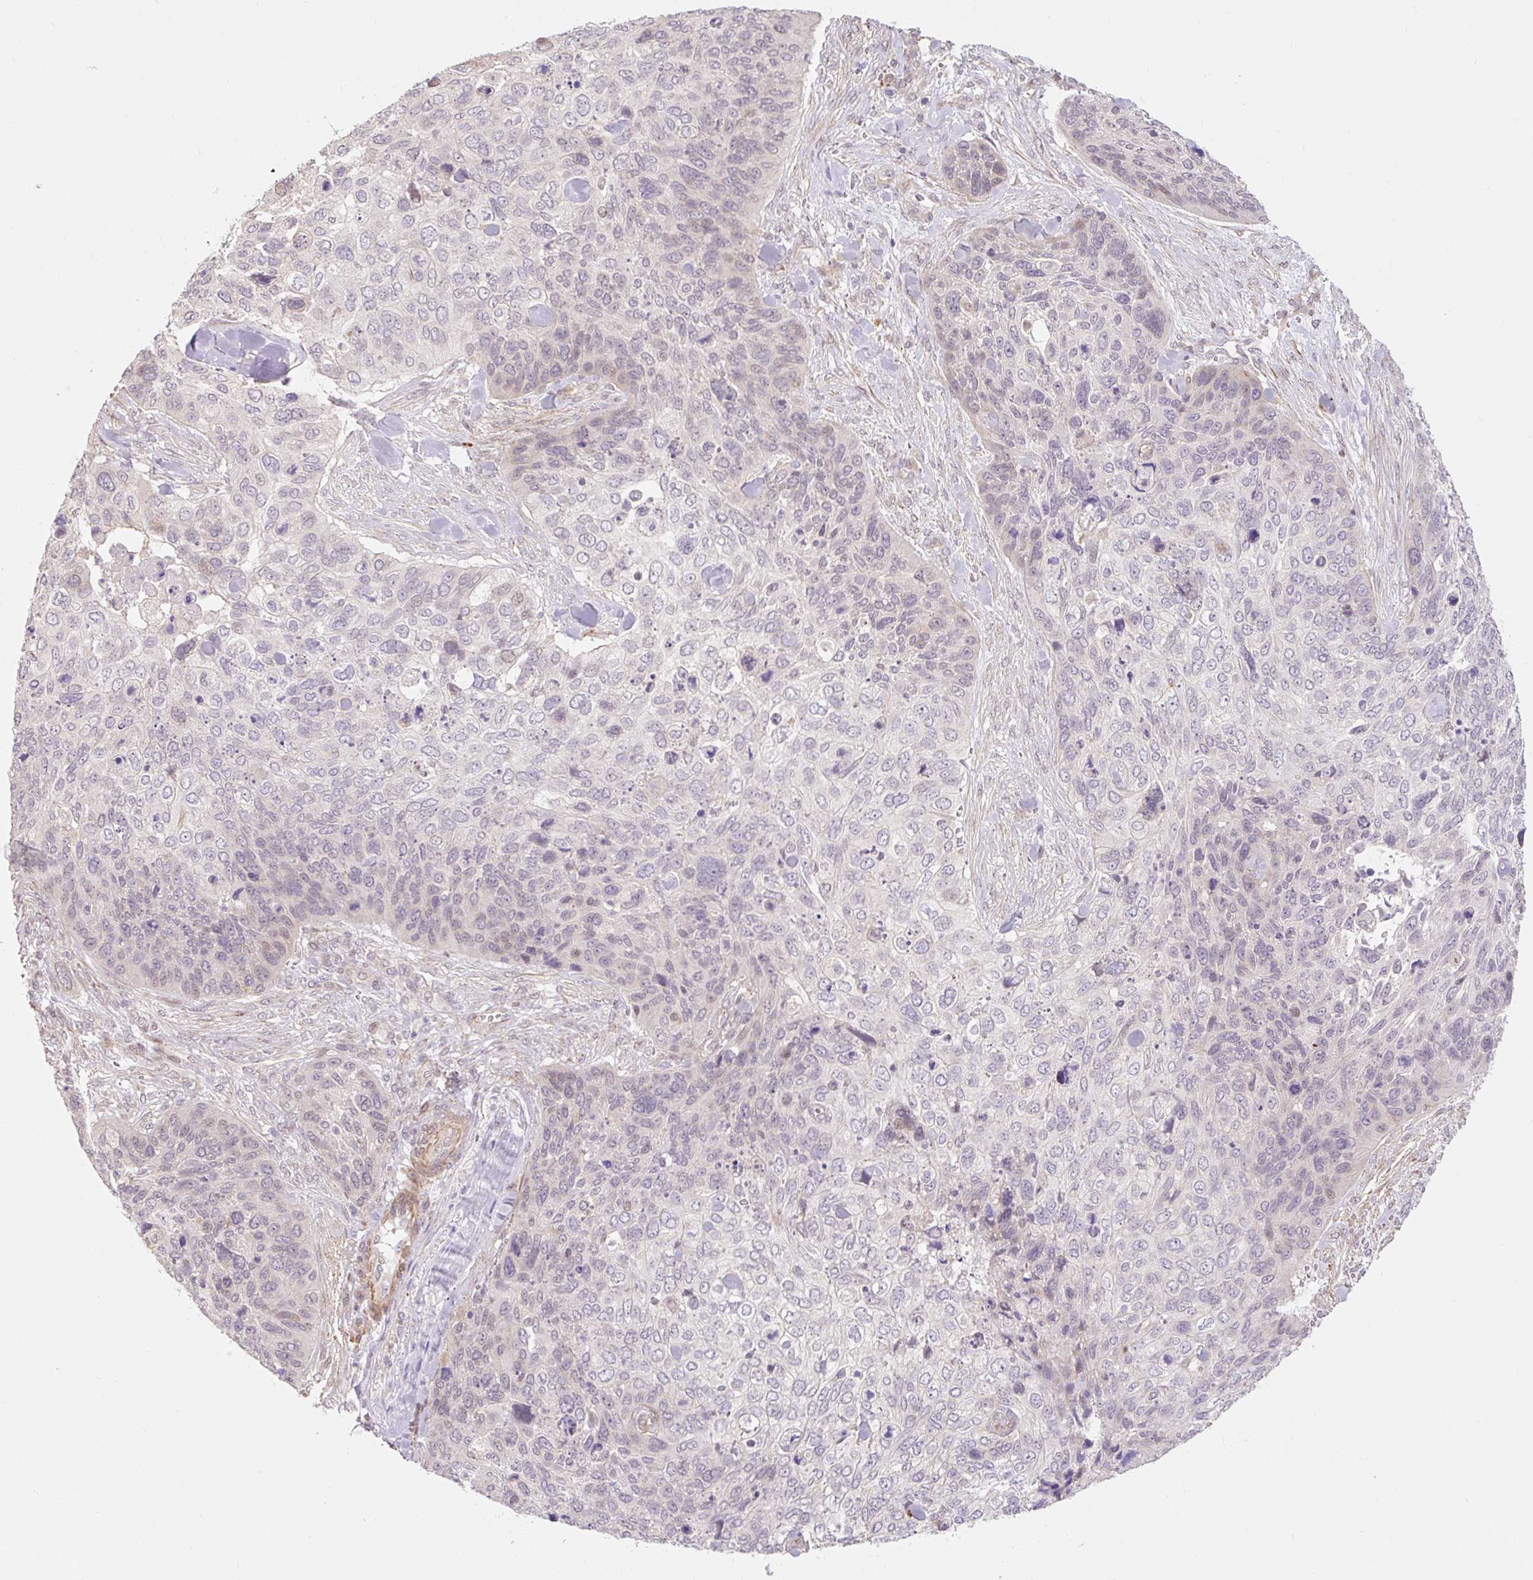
{"staining": {"intensity": "weak", "quantity": "<25%", "location": "nuclear"}, "tissue": "skin cancer", "cell_type": "Tumor cells", "image_type": "cancer", "snomed": [{"axis": "morphology", "description": "Basal cell carcinoma"}, {"axis": "topography", "description": "Skin"}], "caption": "IHC image of human skin cancer stained for a protein (brown), which reveals no positivity in tumor cells.", "gene": "EMC10", "patient": {"sex": "female", "age": 74}}